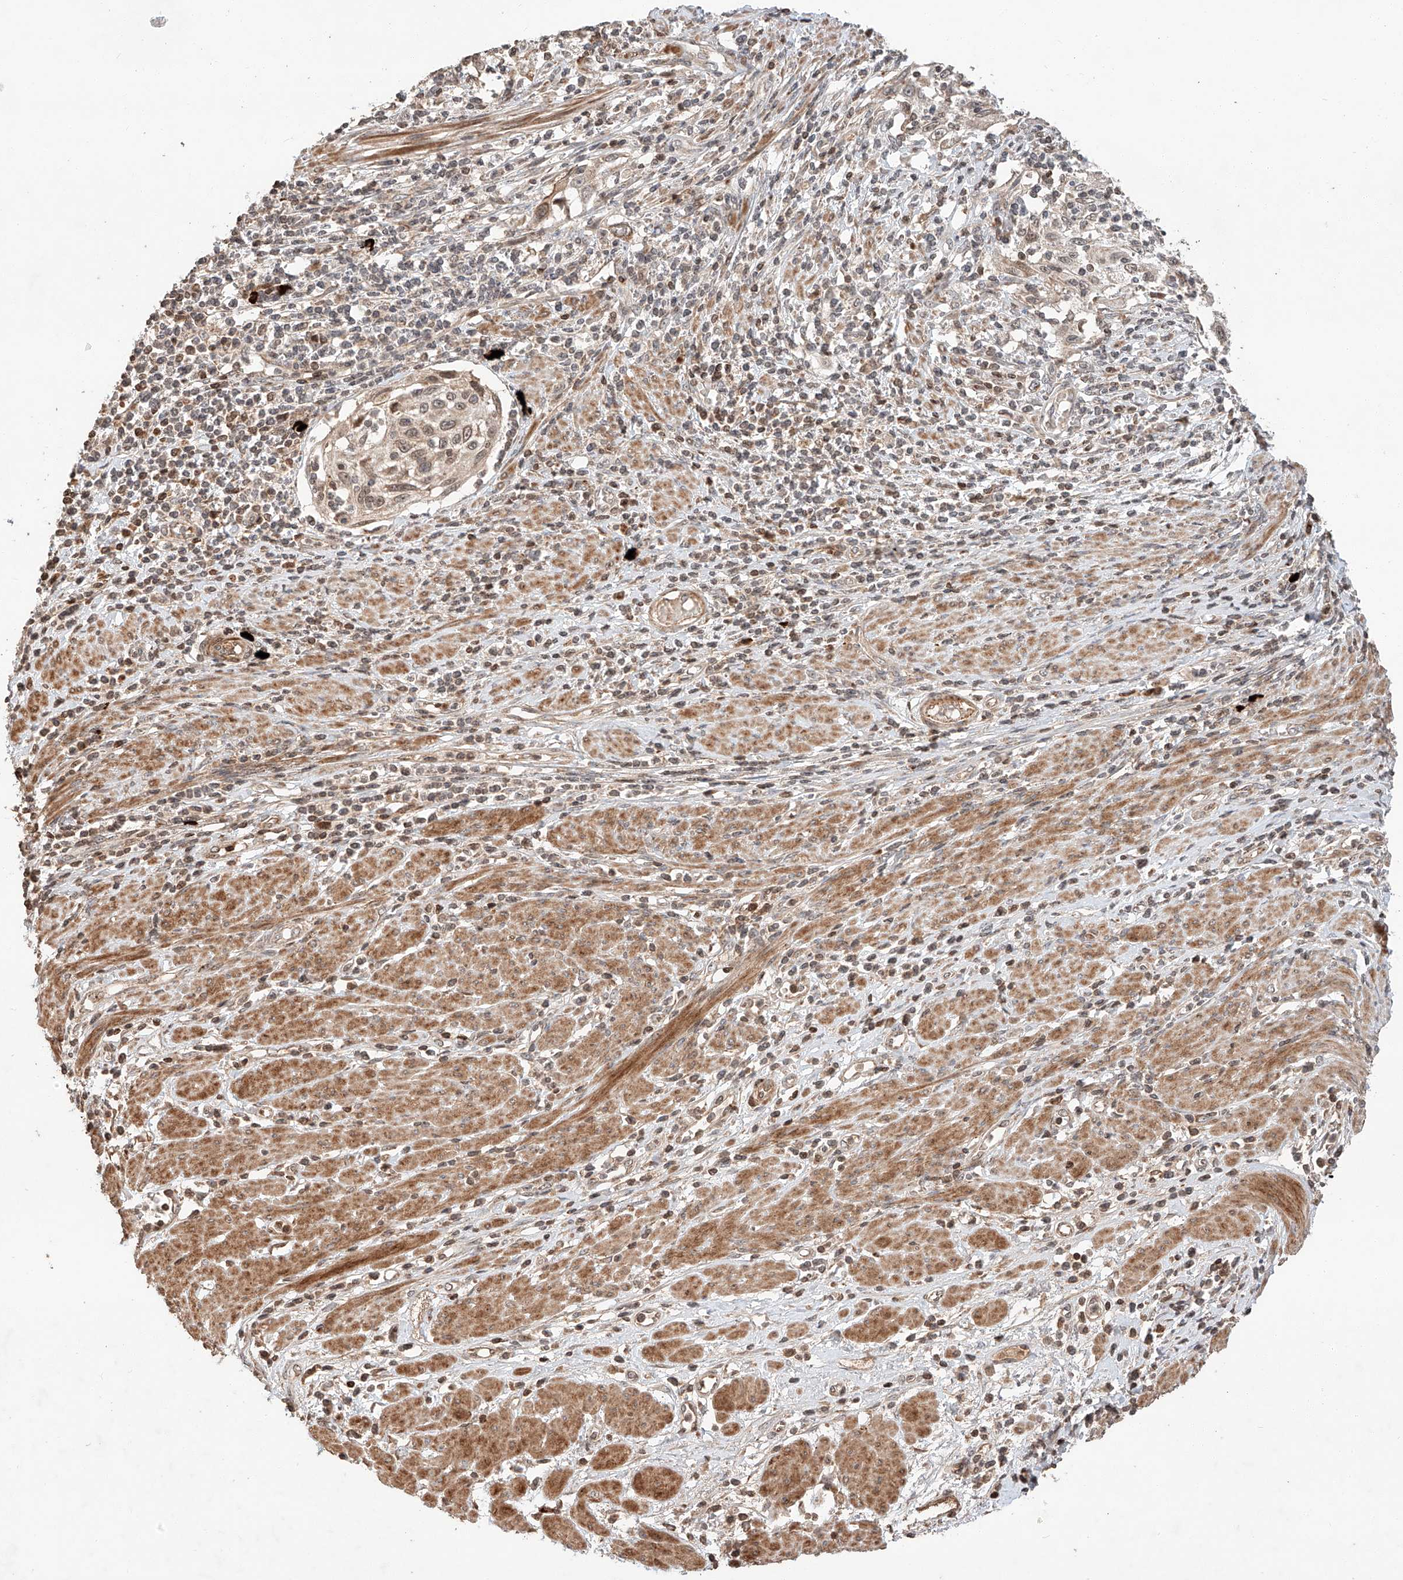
{"staining": {"intensity": "weak", "quantity": "25%-75%", "location": "cytoplasmic/membranous,nuclear"}, "tissue": "cervical cancer", "cell_type": "Tumor cells", "image_type": "cancer", "snomed": [{"axis": "morphology", "description": "Squamous cell carcinoma, NOS"}, {"axis": "topography", "description": "Cervix"}], "caption": "Protein analysis of squamous cell carcinoma (cervical) tissue reveals weak cytoplasmic/membranous and nuclear expression in about 25%-75% of tumor cells.", "gene": "ARHGAP33", "patient": {"sex": "female", "age": 70}}